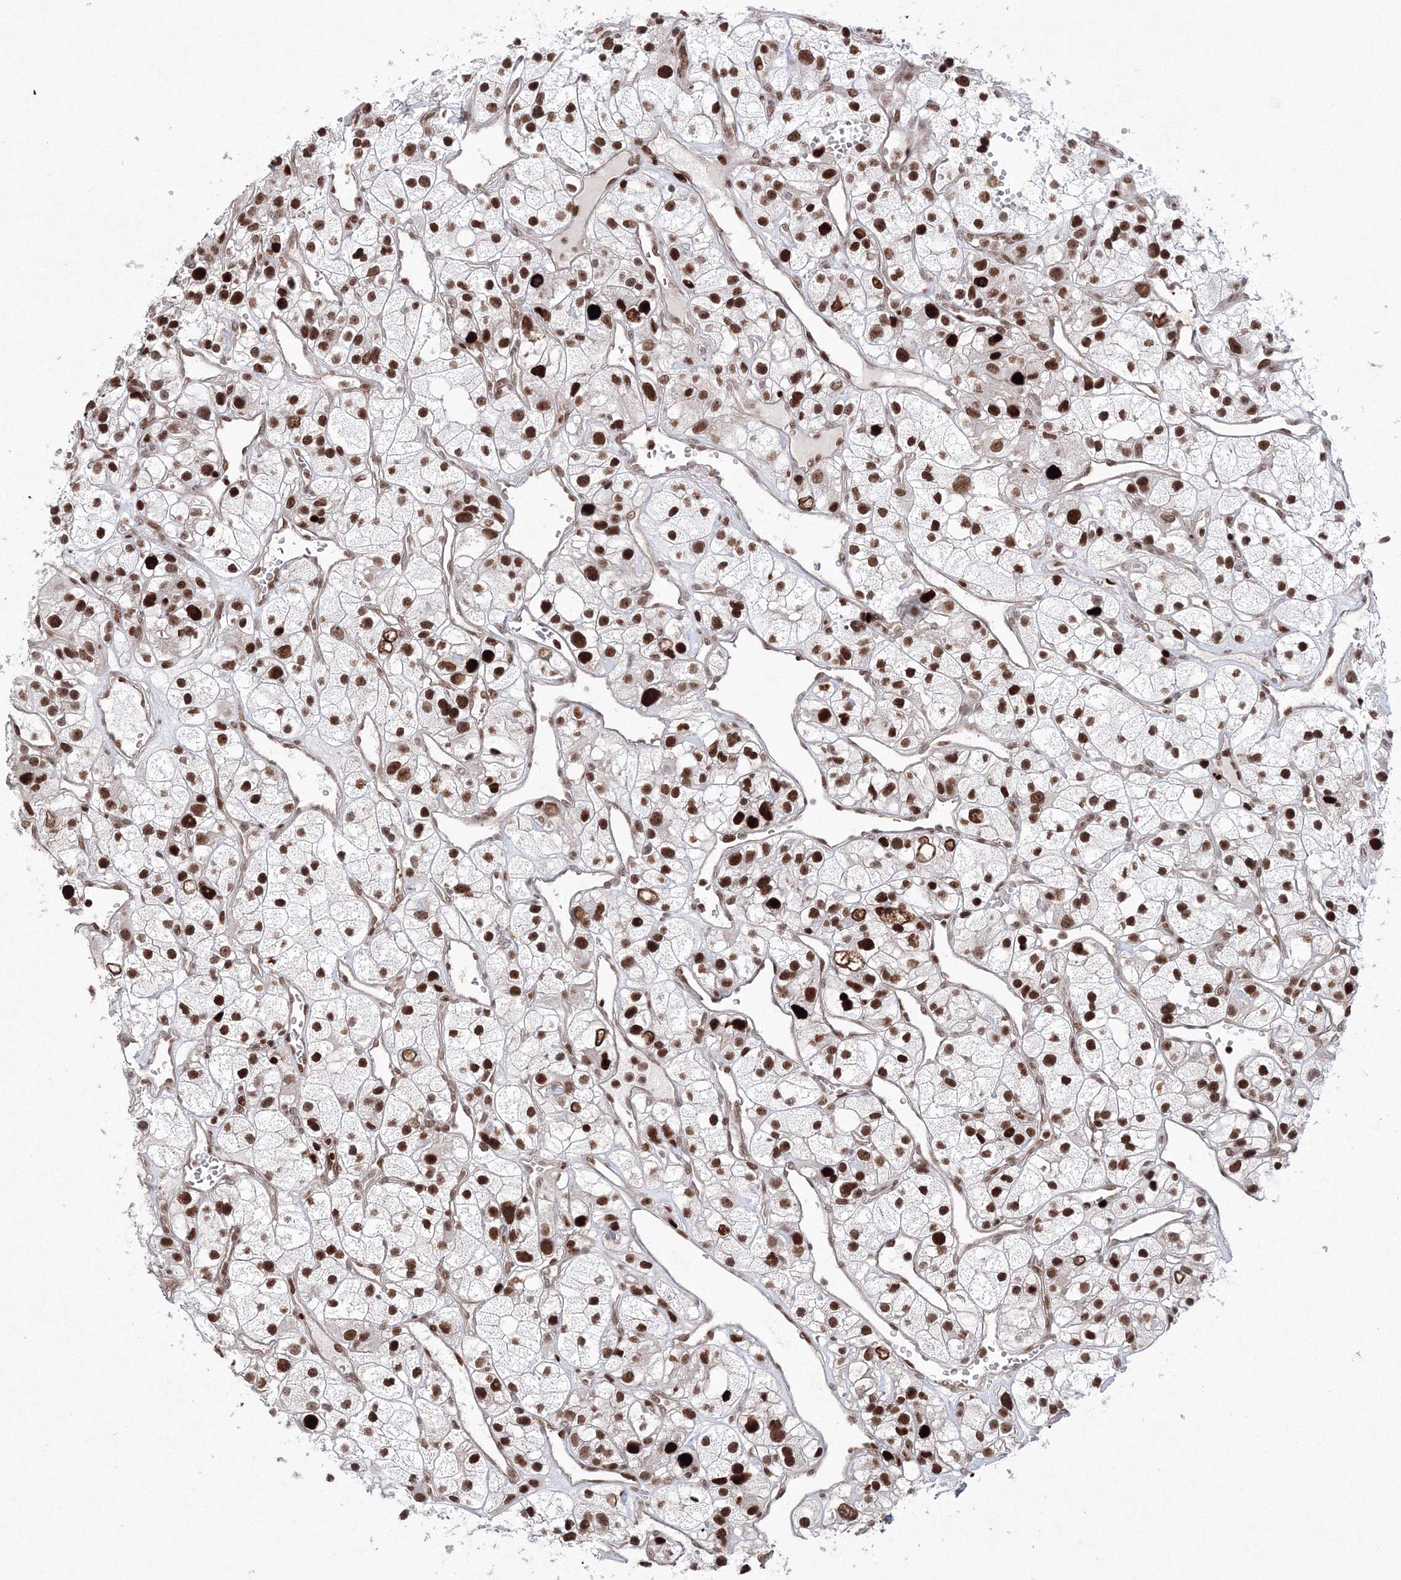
{"staining": {"intensity": "strong", "quantity": ">75%", "location": "nuclear"}, "tissue": "renal cancer", "cell_type": "Tumor cells", "image_type": "cancer", "snomed": [{"axis": "morphology", "description": "Adenocarcinoma, NOS"}, {"axis": "topography", "description": "Kidney"}], "caption": "Renal adenocarcinoma stained with immunohistochemistry demonstrates strong nuclear staining in approximately >75% of tumor cells.", "gene": "LIG1", "patient": {"sex": "female", "age": 57}}